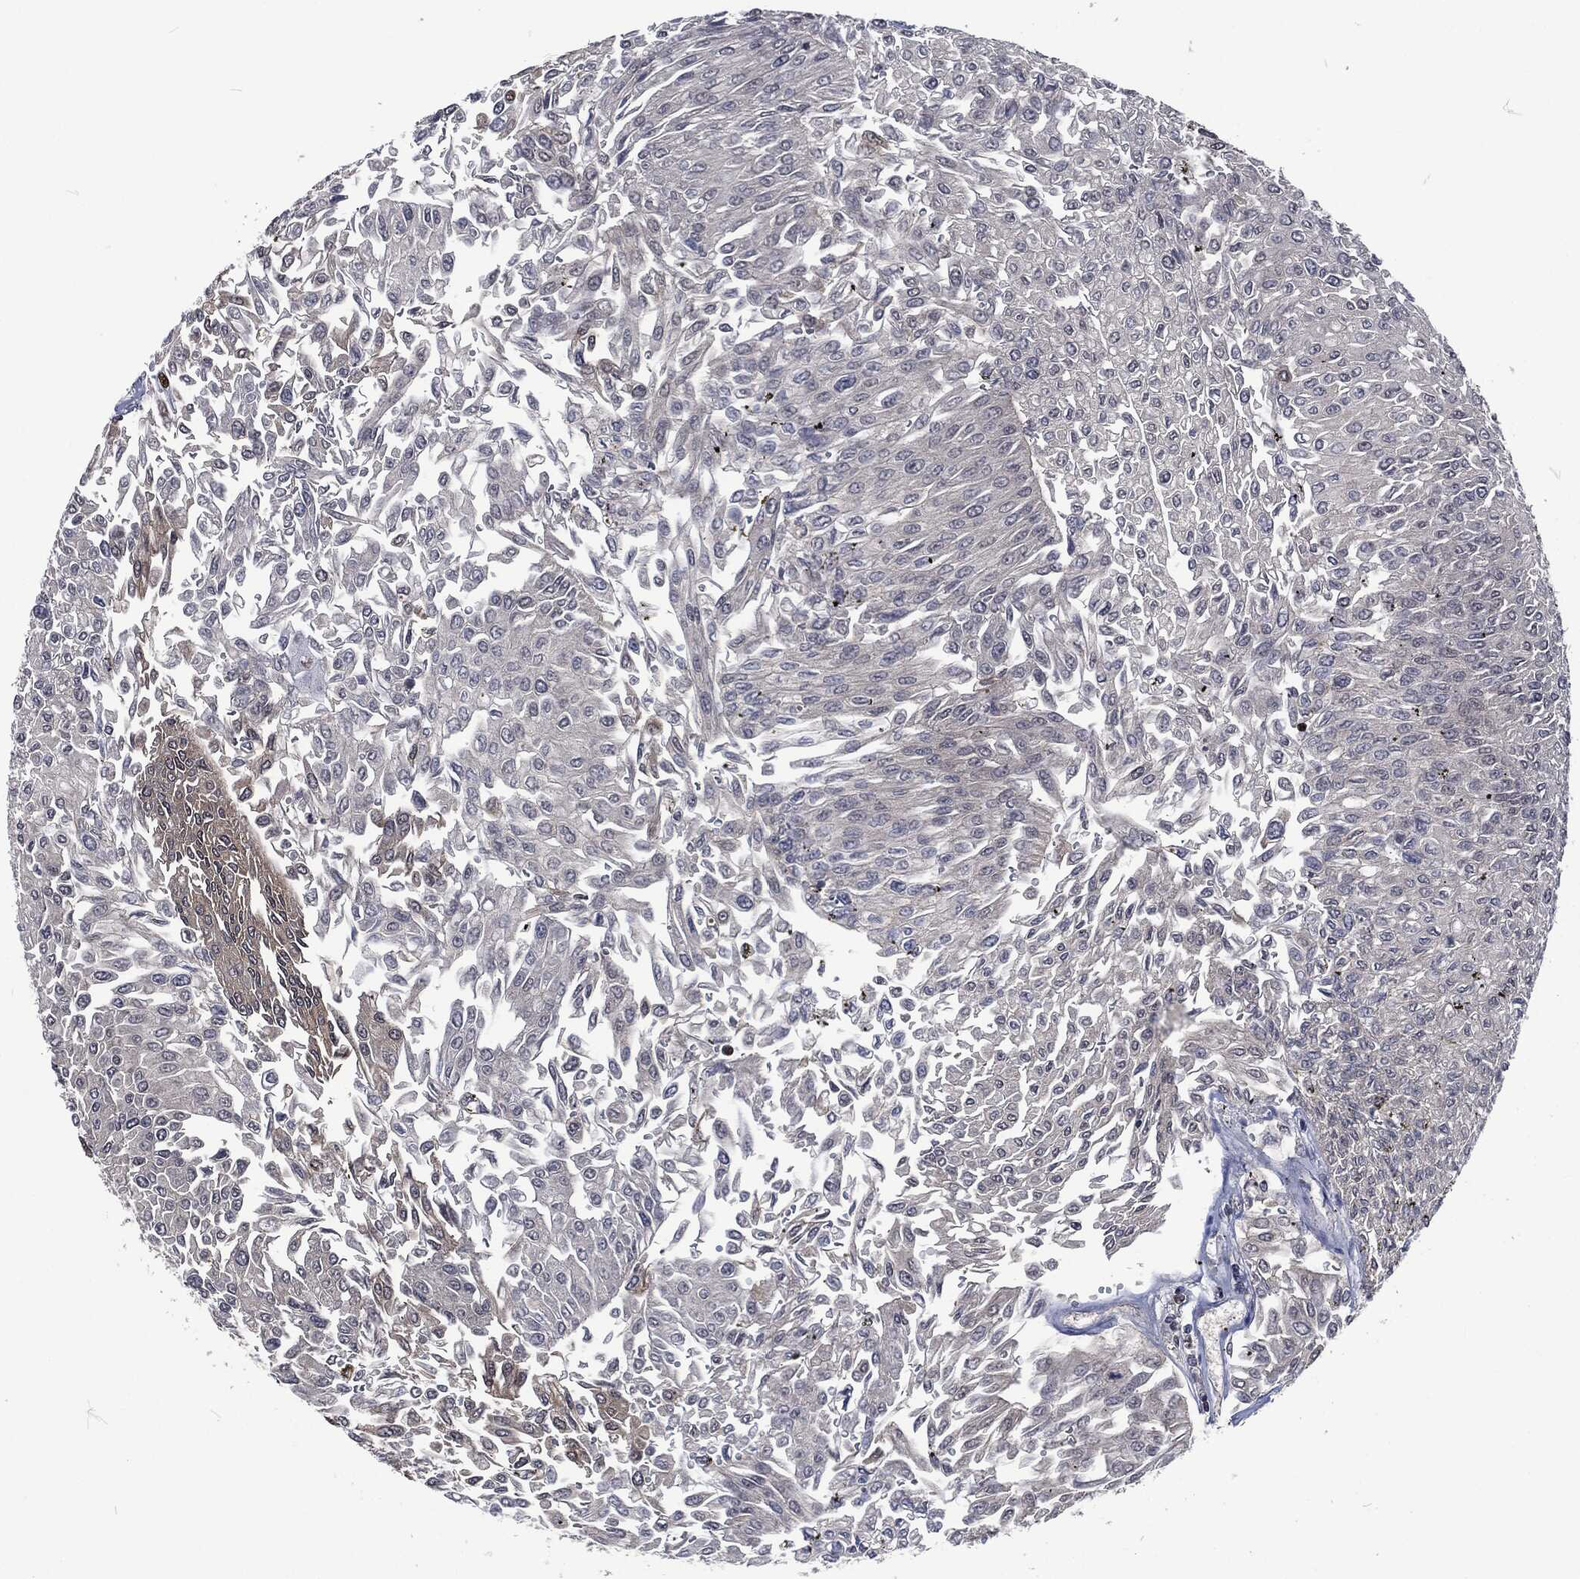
{"staining": {"intensity": "weak", "quantity": "<25%", "location": "cytoplasmic/membranous"}, "tissue": "urothelial cancer", "cell_type": "Tumor cells", "image_type": "cancer", "snomed": [{"axis": "morphology", "description": "Urothelial carcinoma, Low grade"}, {"axis": "topography", "description": "Urinary bladder"}], "caption": "Tumor cells are negative for brown protein staining in urothelial carcinoma (low-grade).", "gene": "DCPS", "patient": {"sex": "male", "age": 67}}